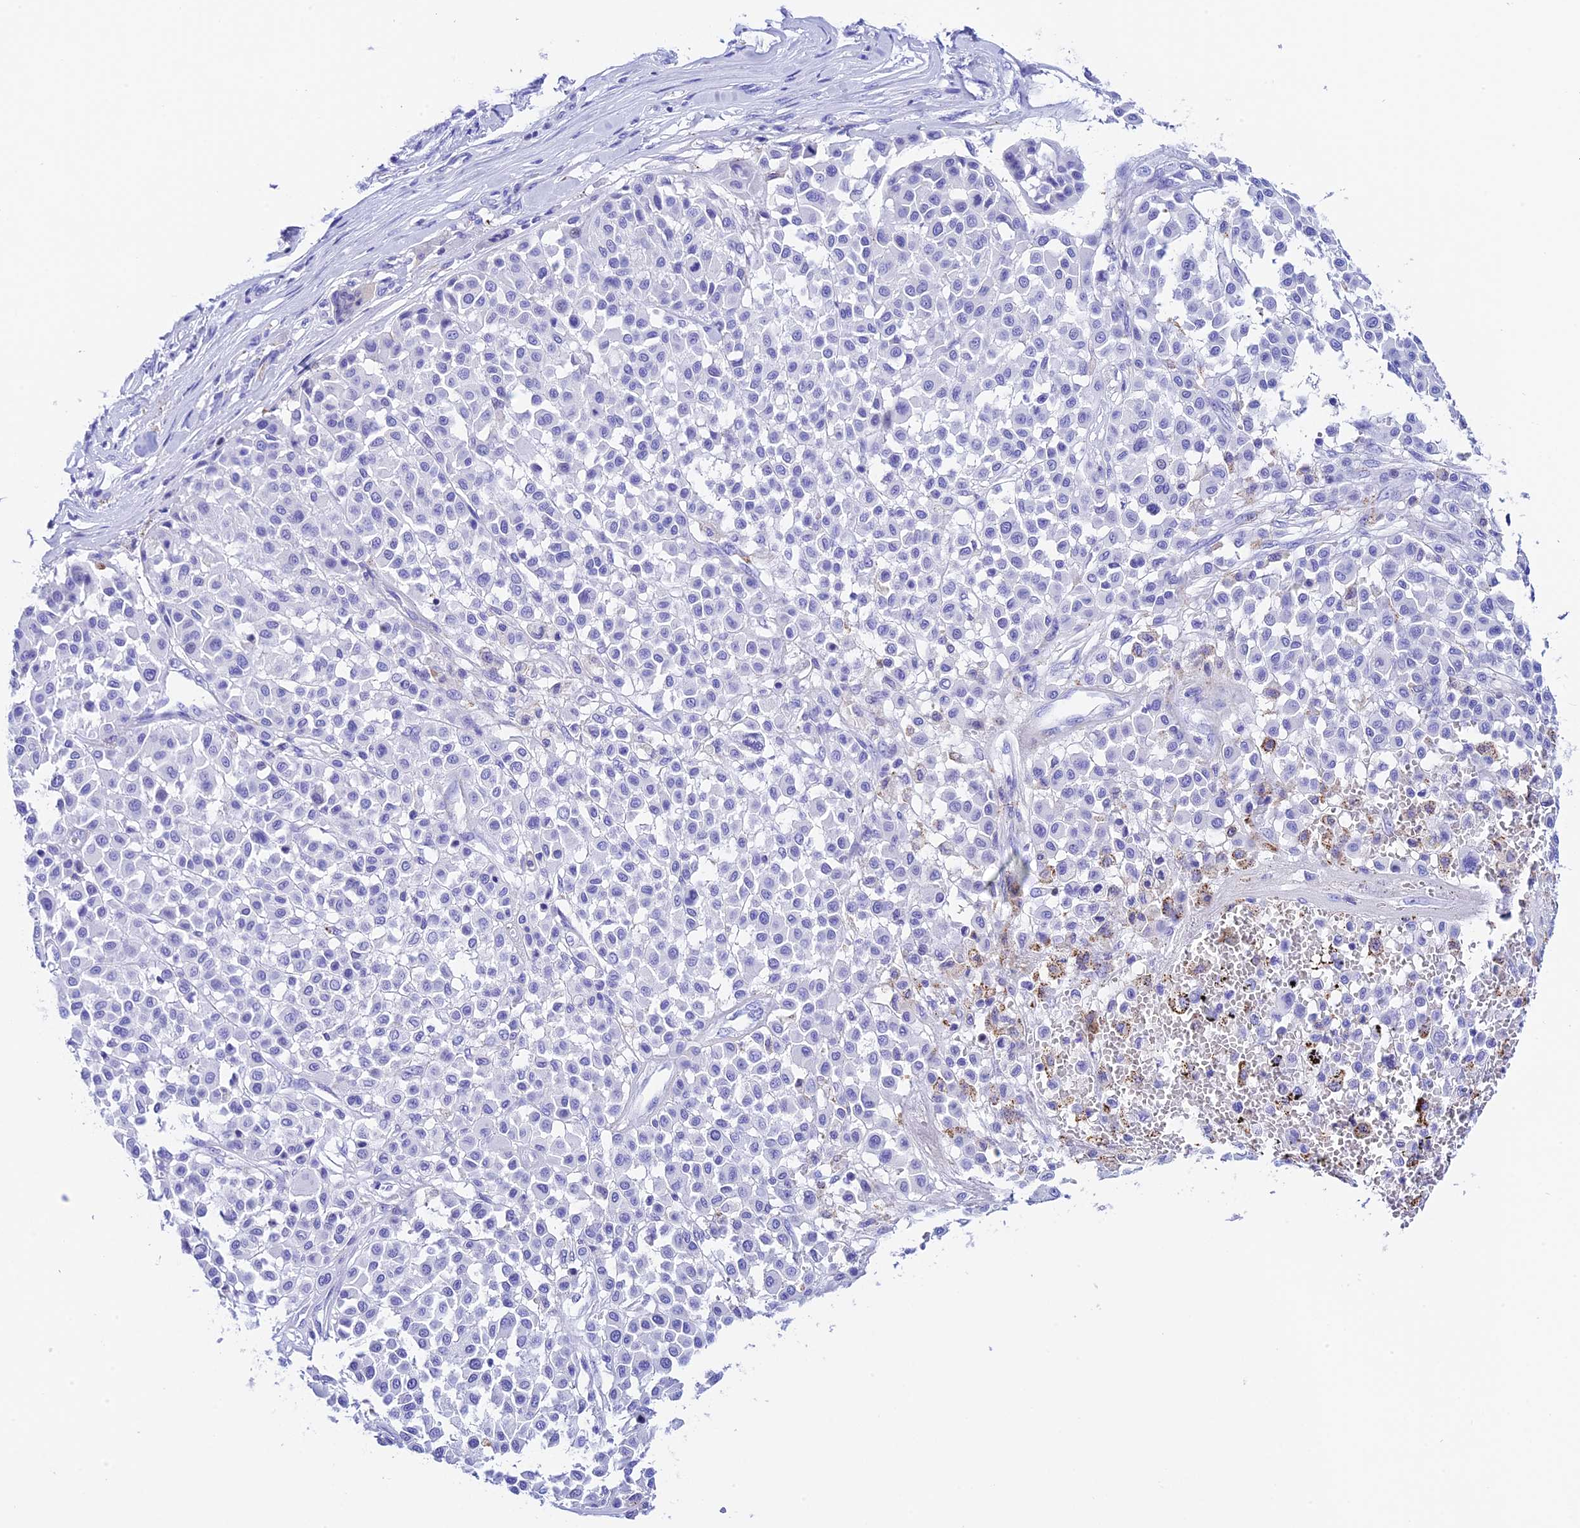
{"staining": {"intensity": "negative", "quantity": "none", "location": "none"}, "tissue": "melanoma", "cell_type": "Tumor cells", "image_type": "cancer", "snomed": [{"axis": "morphology", "description": "Malignant melanoma, Metastatic site"}, {"axis": "topography", "description": "Soft tissue"}], "caption": "Image shows no protein positivity in tumor cells of malignant melanoma (metastatic site) tissue. (Stains: DAB (3,3'-diaminobenzidine) immunohistochemistry with hematoxylin counter stain, Microscopy: brightfield microscopy at high magnification).", "gene": "PSG11", "patient": {"sex": "male", "age": 41}}